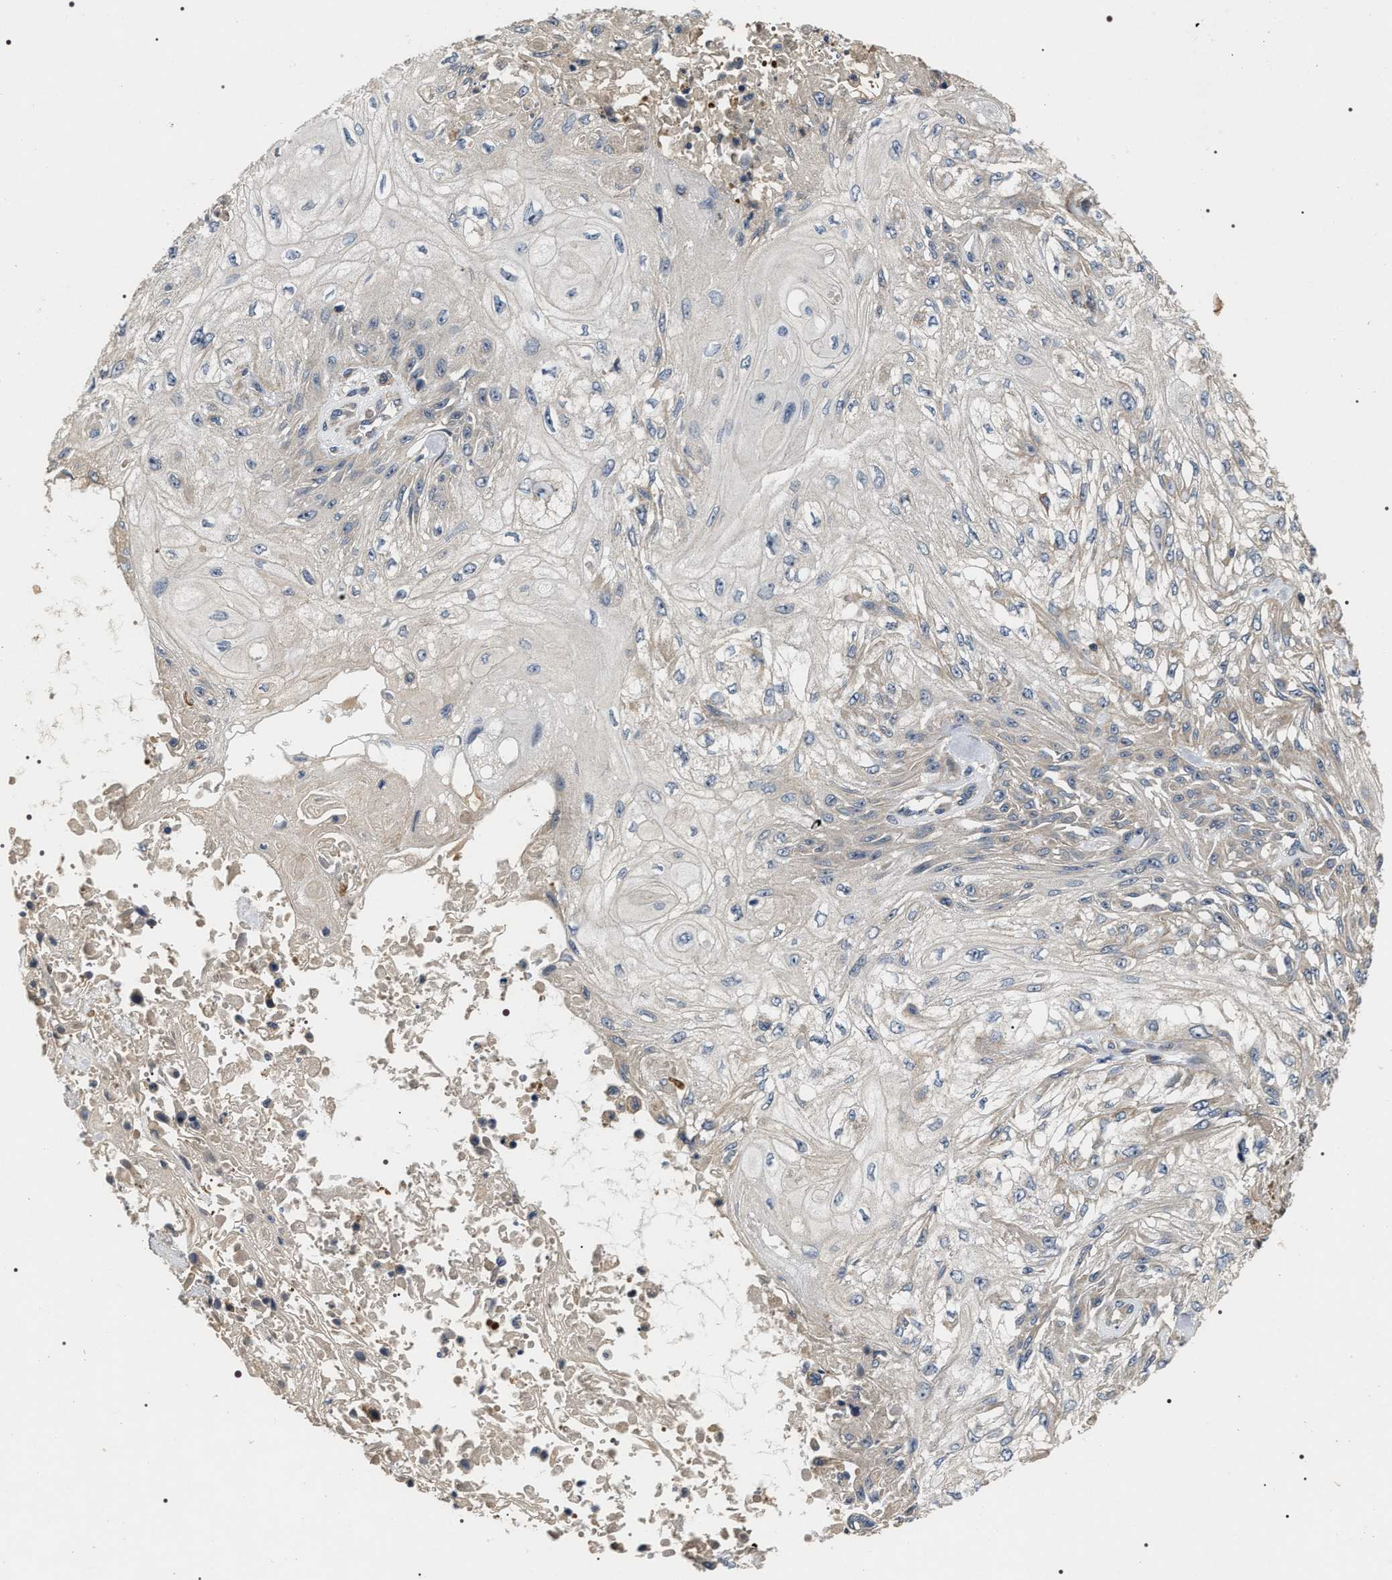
{"staining": {"intensity": "negative", "quantity": "none", "location": "none"}, "tissue": "skin cancer", "cell_type": "Tumor cells", "image_type": "cancer", "snomed": [{"axis": "morphology", "description": "Squamous cell carcinoma, NOS"}, {"axis": "morphology", "description": "Squamous cell carcinoma, metastatic, NOS"}, {"axis": "topography", "description": "Skin"}, {"axis": "topography", "description": "Lymph node"}], "caption": "Immunohistochemical staining of skin metastatic squamous cell carcinoma displays no significant positivity in tumor cells.", "gene": "IFT81", "patient": {"sex": "male", "age": 75}}